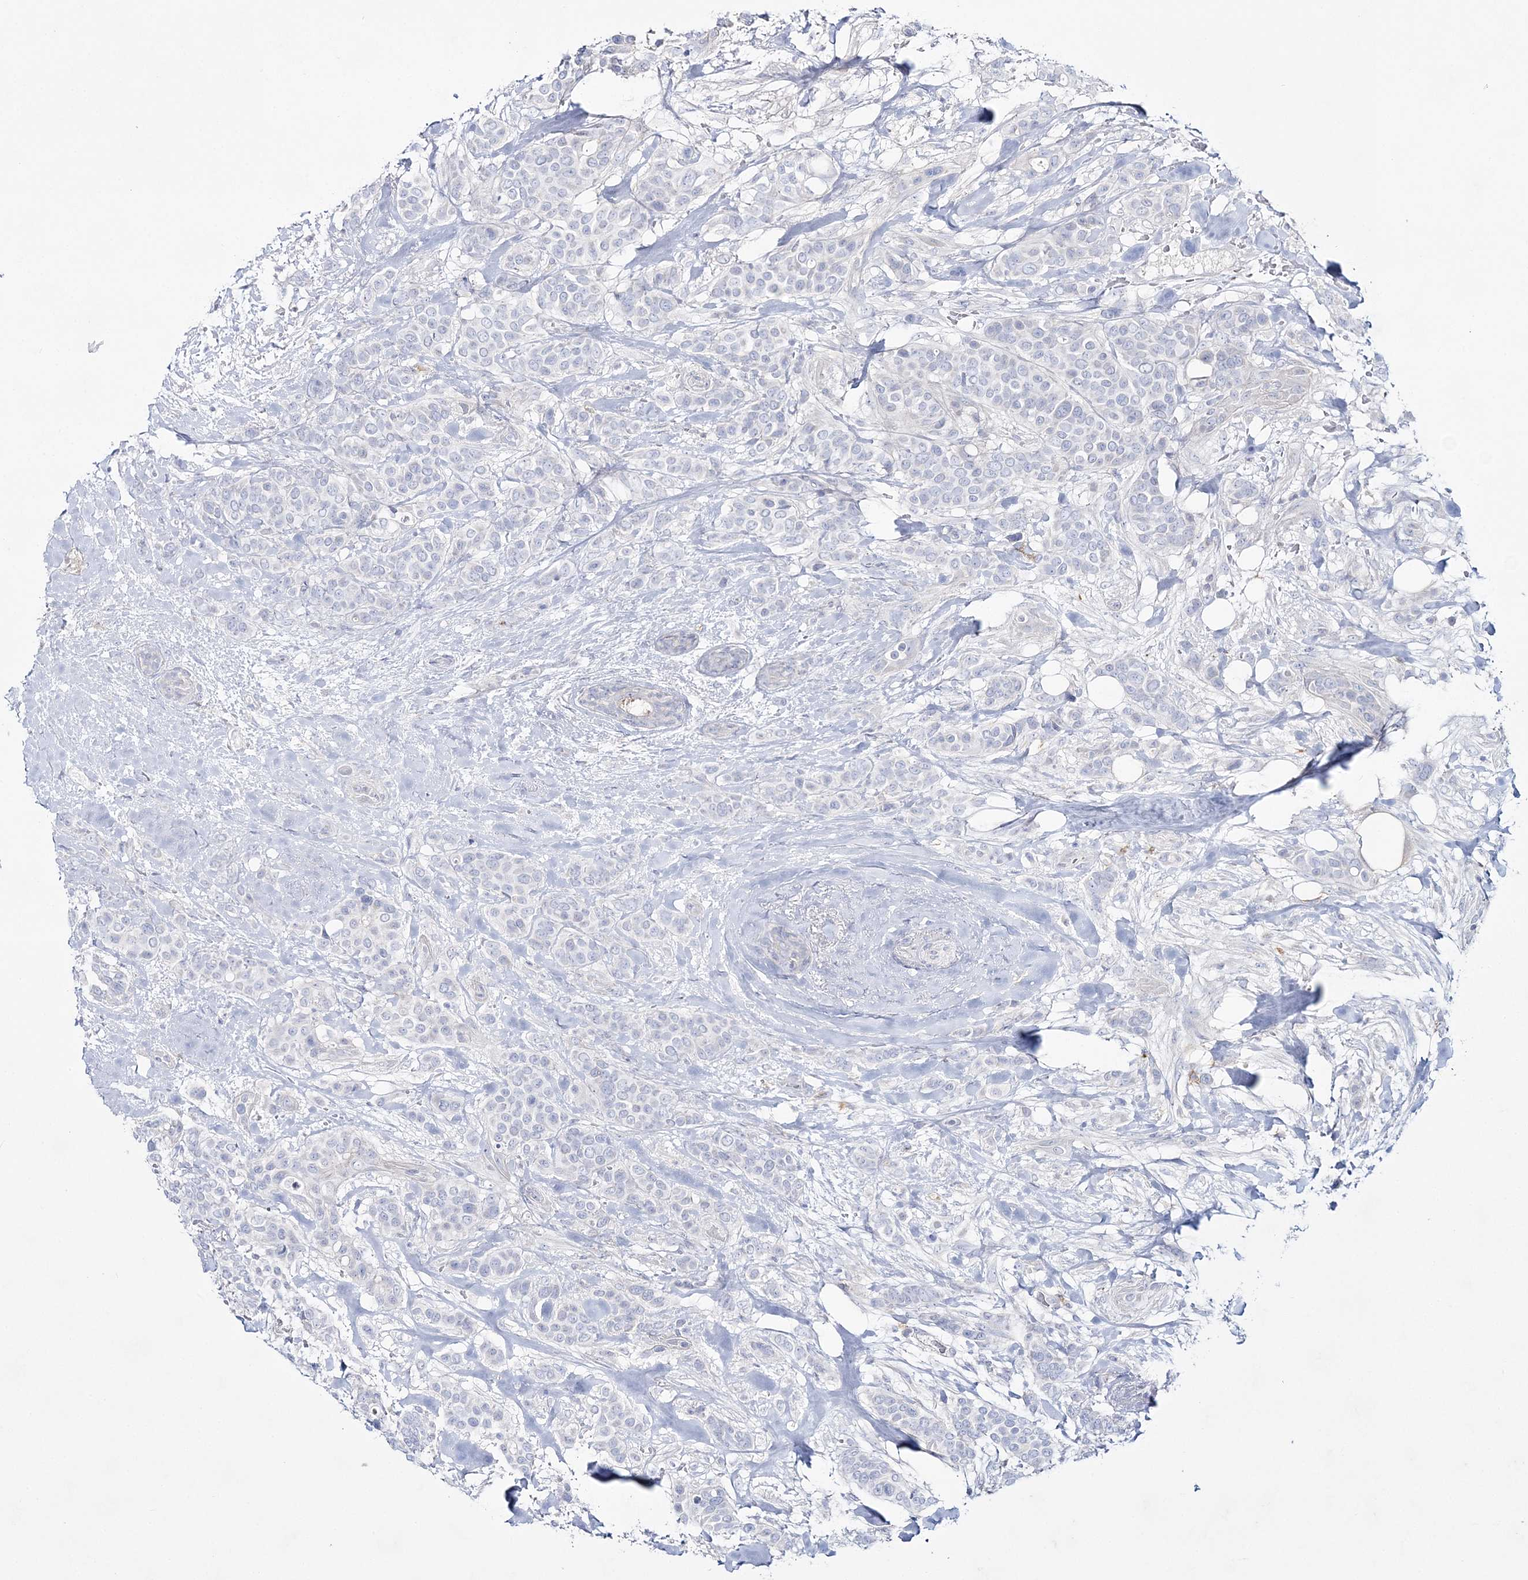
{"staining": {"intensity": "negative", "quantity": "none", "location": "none"}, "tissue": "breast cancer", "cell_type": "Tumor cells", "image_type": "cancer", "snomed": [{"axis": "morphology", "description": "Lobular carcinoma"}, {"axis": "topography", "description": "Breast"}], "caption": "Breast cancer (lobular carcinoma) was stained to show a protein in brown. There is no significant staining in tumor cells. (DAB (3,3'-diaminobenzidine) IHC, high magnification).", "gene": "WDSUB1", "patient": {"sex": "female", "age": 51}}